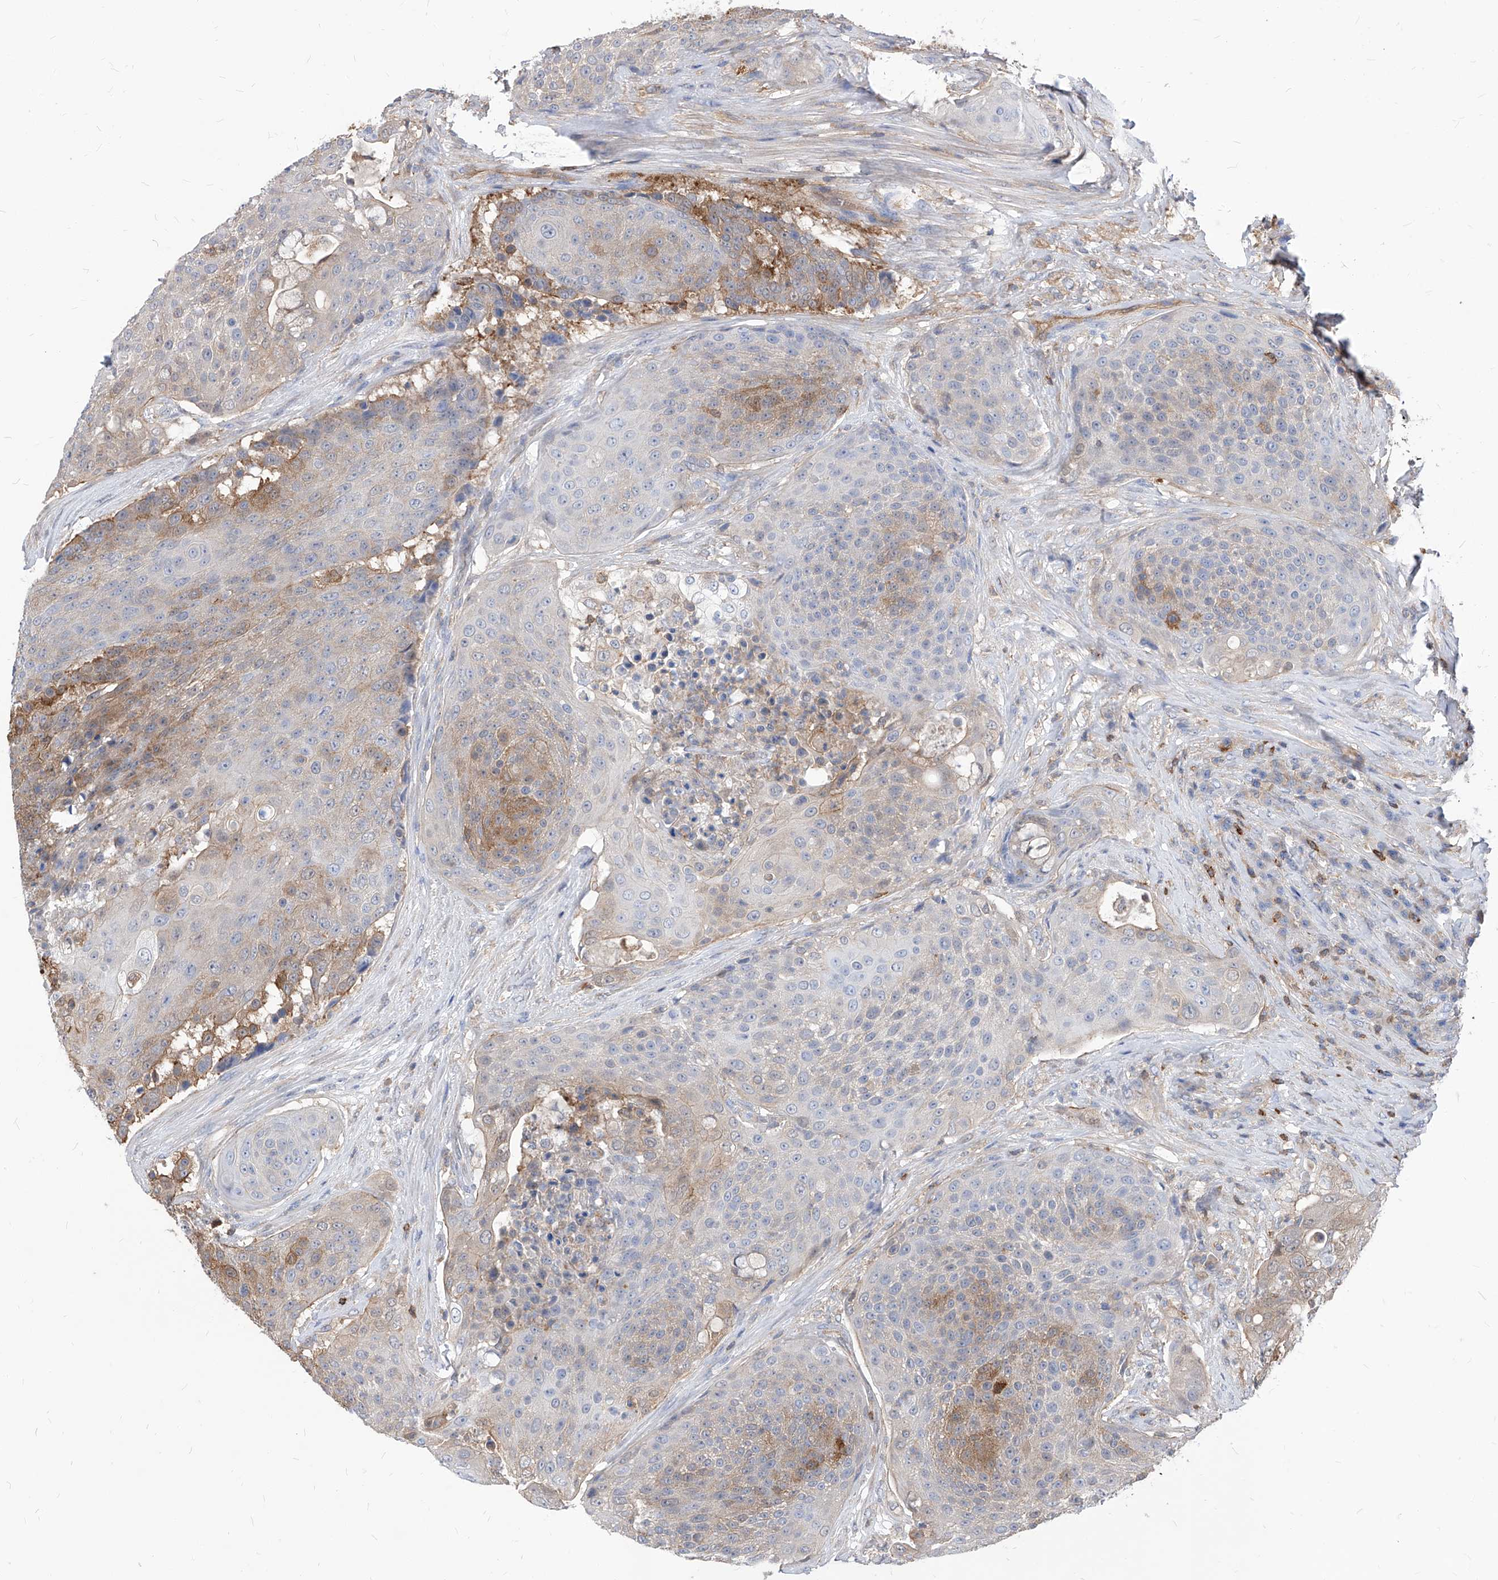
{"staining": {"intensity": "moderate", "quantity": "<25%", "location": "cytoplasmic/membranous"}, "tissue": "urothelial cancer", "cell_type": "Tumor cells", "image_type": "cancer", "snomed": [{"axis": "morphology", "description": "Urothelial carcinoma, High grade"}, {"axis": "topography", "description": "Urinary bladder"}], "caption": "Protein expression analysis of urothelial carcinoma (high-grade) displays moderate cytoplasmic/membranous positivity in about <25% of tumor cells.", "gene": "ABRACL", "patient": {"sex": "female", "age": 63}}